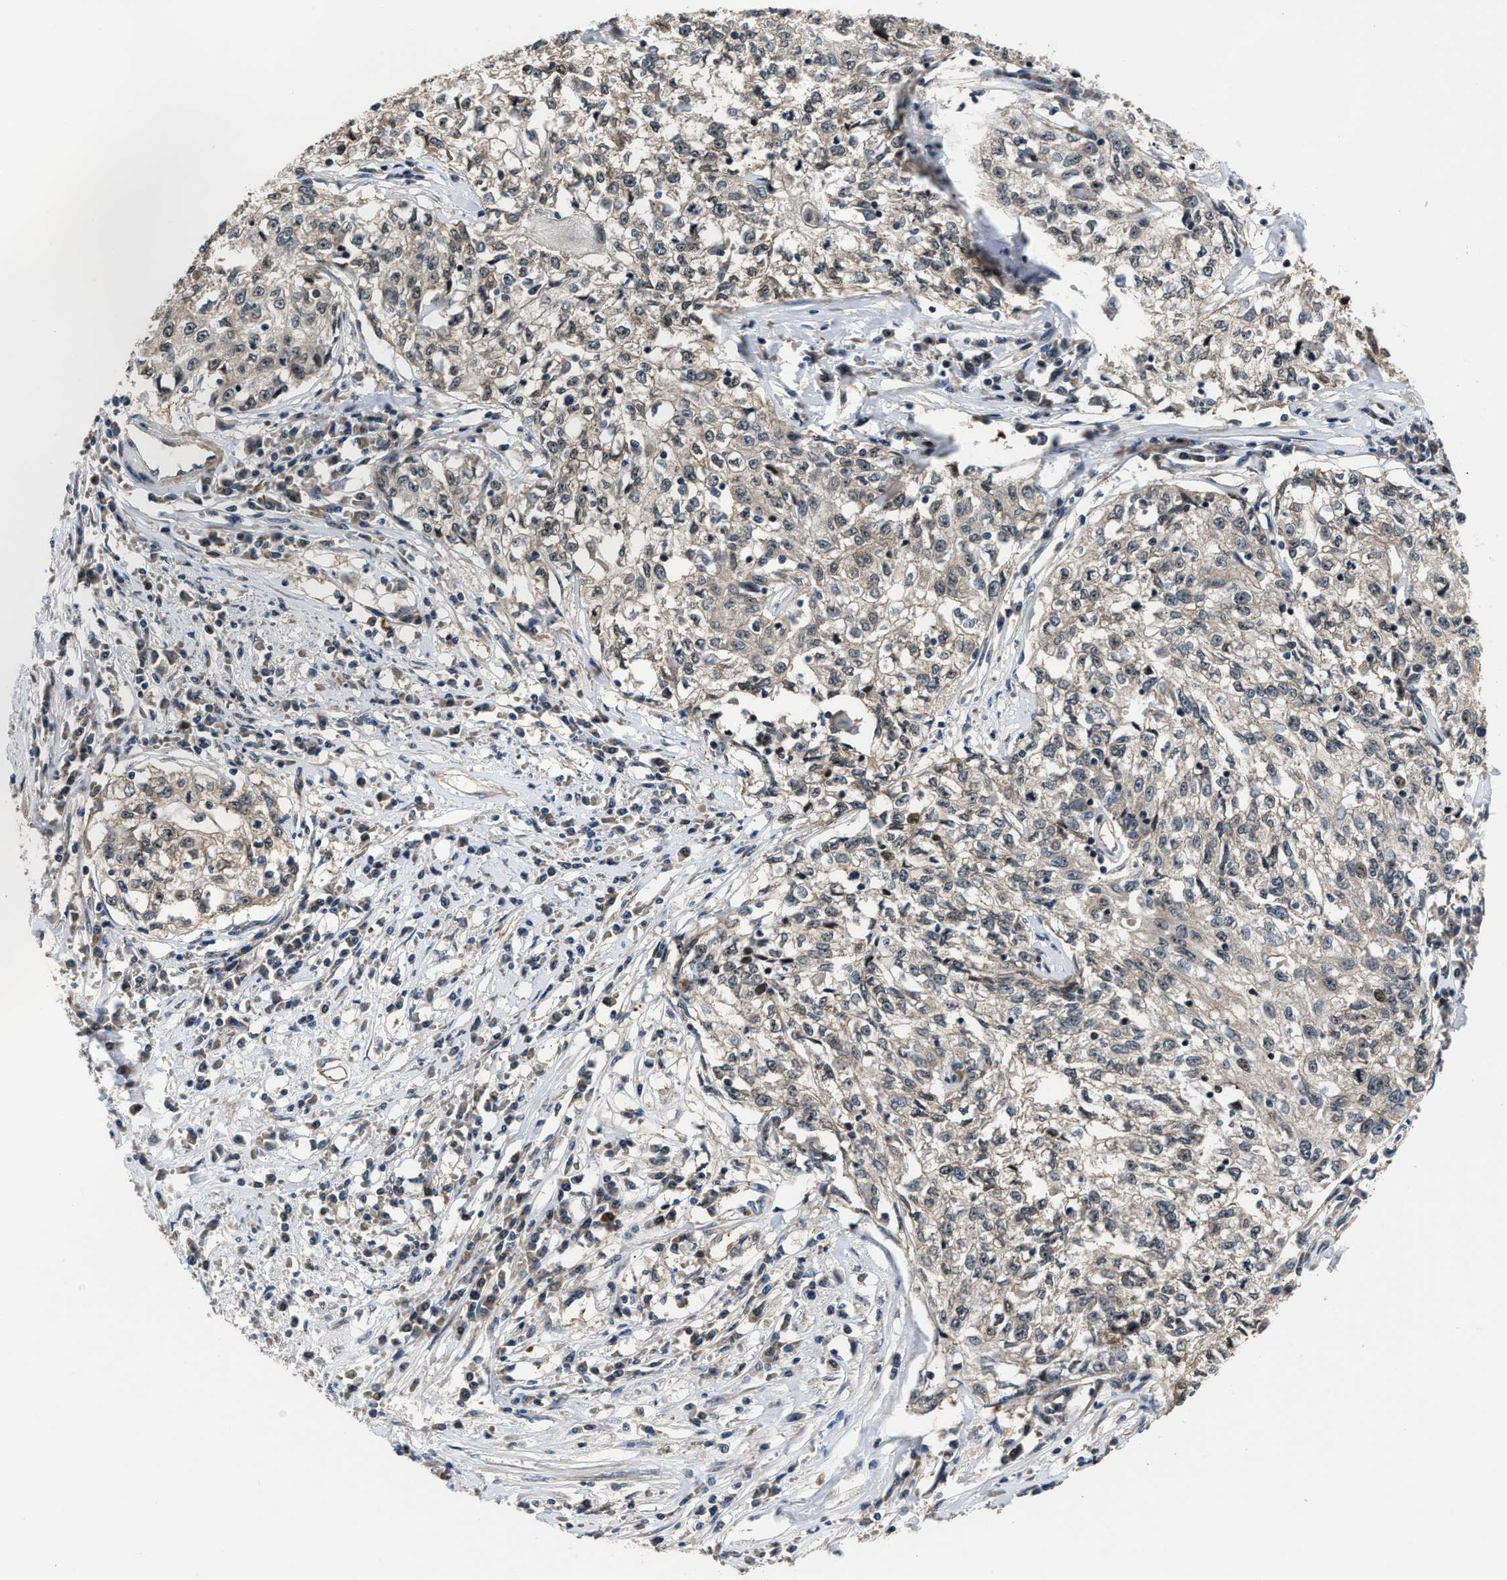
{"staining": {"intensity": "weak", "quantity": "25%-75%", "location": "cytoplasmic/membranous,nuclear"}, "tissue": "cervical cancer", "cell_type": "Tumor cells", "image_type": "cancer", "snomed": [{"axis": "morphology", "description": "Squamous cell carcinoma, NOS"}, {"axis": "topography", "description": "Cervix"}], "caption": "This photomicrograph displays immunohistochemistry staining of cervical cancer (squamous cell carcinoma), with low weak cytoplasmic/membranous and nuclear staining in about 25%-75% of tumor cells.", "gene": "ALDH3A2", "patient": {"sex": "female", "age": 57}}